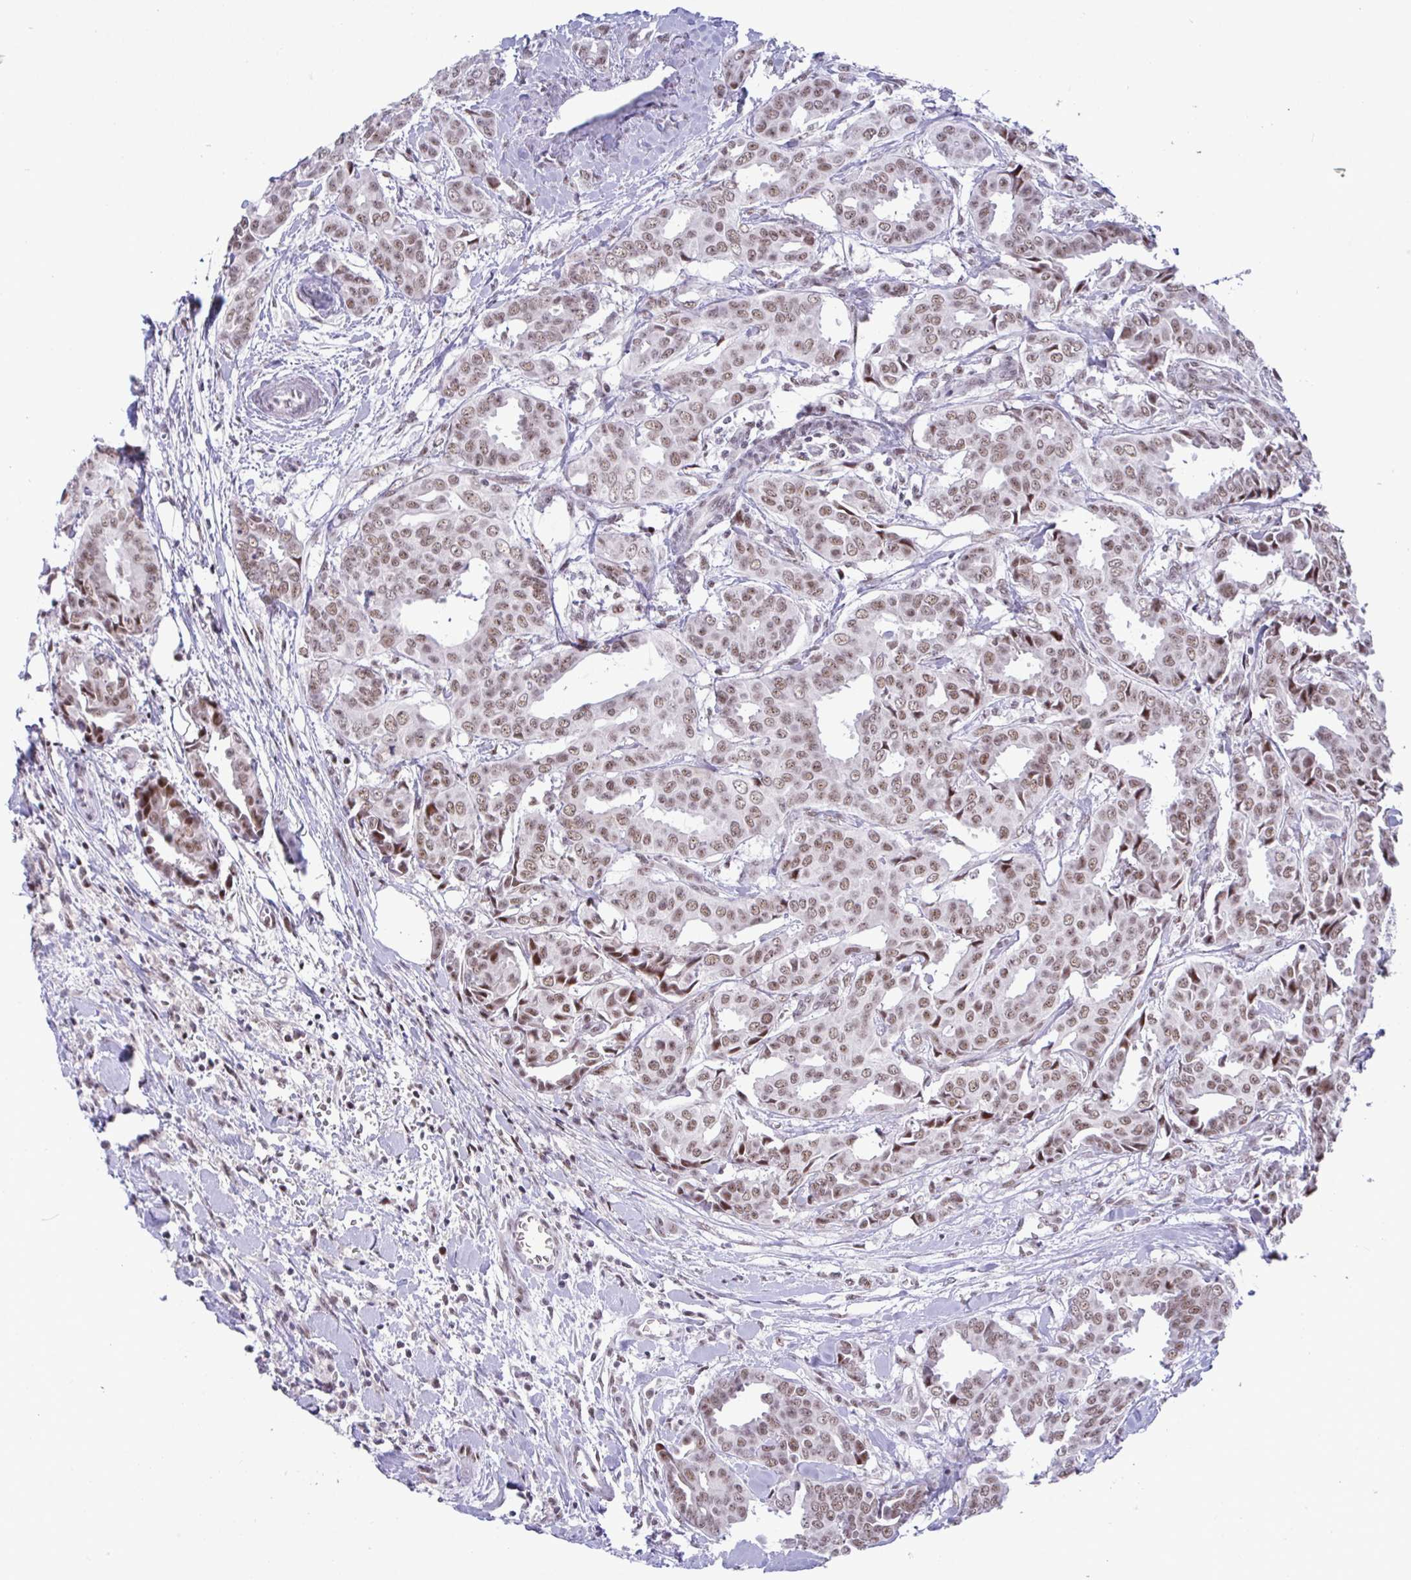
{"staining": {"intensity": "moderate", "quantity": ">75%", "location": "nuclear"}, "tissue": "breast cancer", "cell_type": "Tumor cells", "image_type": "cancer", "snomed": [{"axis": "morphology", "description": "Duct carcinoma"}, {"axis": "topography", "description": "Breast"}], "caption": "Human breast cancer (intraductal carcinoma) stained with a brown dye displays moderate nuclear positive positivity in approximately >75% of tumor cells.", "gene": "WBP11", "patient": {"sex": "female", "age": 45}}